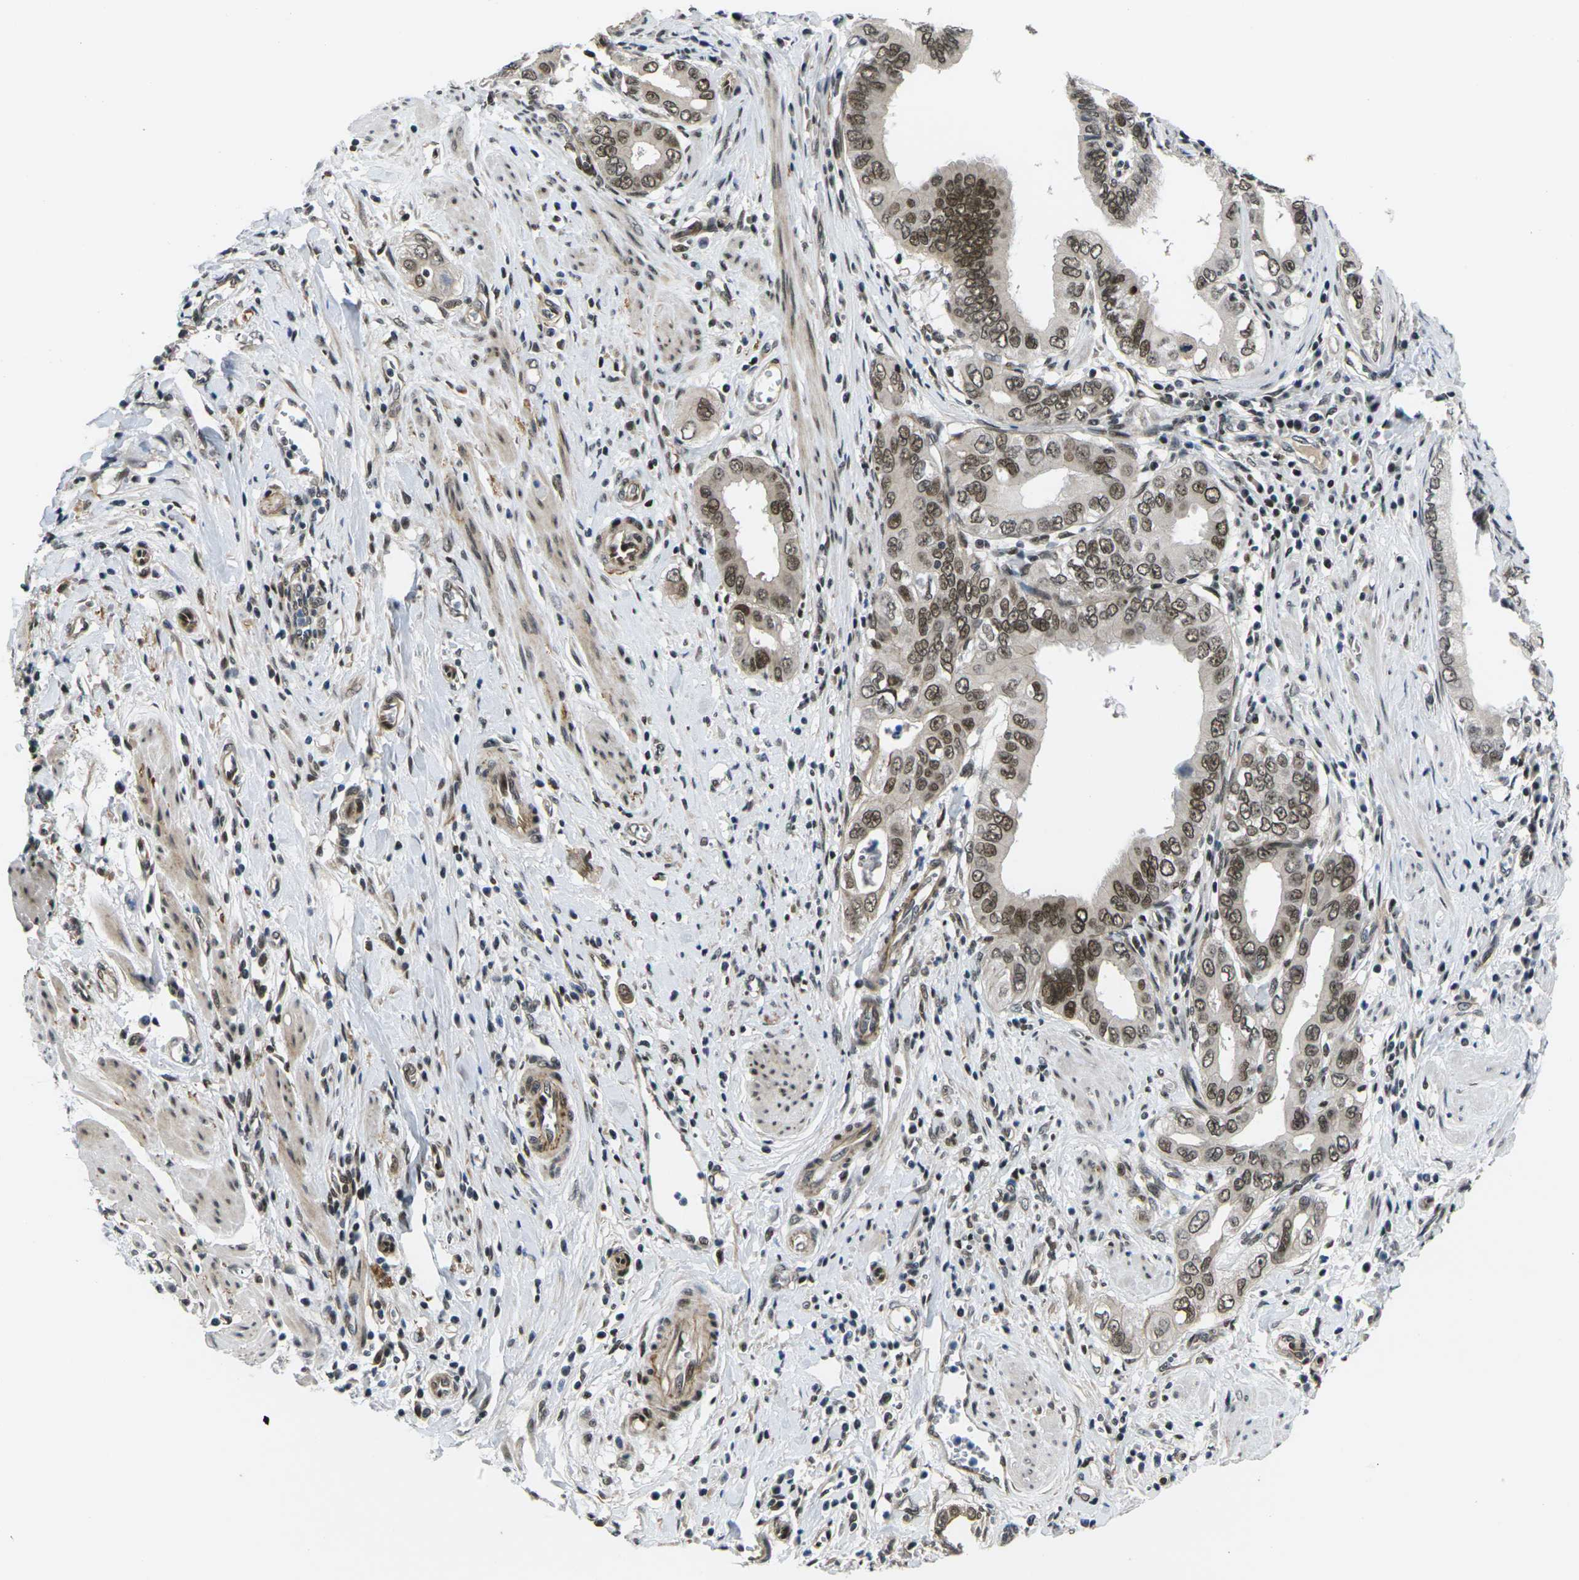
{"staining": {"intensity": "moderate", "quantity": ">75%", "location": "nuclear"}, "tissue": "pancreatic cancer", "cell_type": "Tumor cells", "image_type": "cancer", "snomed": [{"axis": "morphology", "description": "Normal tissue, NOS"}, {"axis": "topography", "description": "Lymph node"}], "caption": "About >75% of tumor cells in human pancreatic cancer reveal moderate nuclear protein staining as visualized by brown immunohistochemical staining.", "gene": "RBM7", "patient": {"sex": "male", "age": 50}}